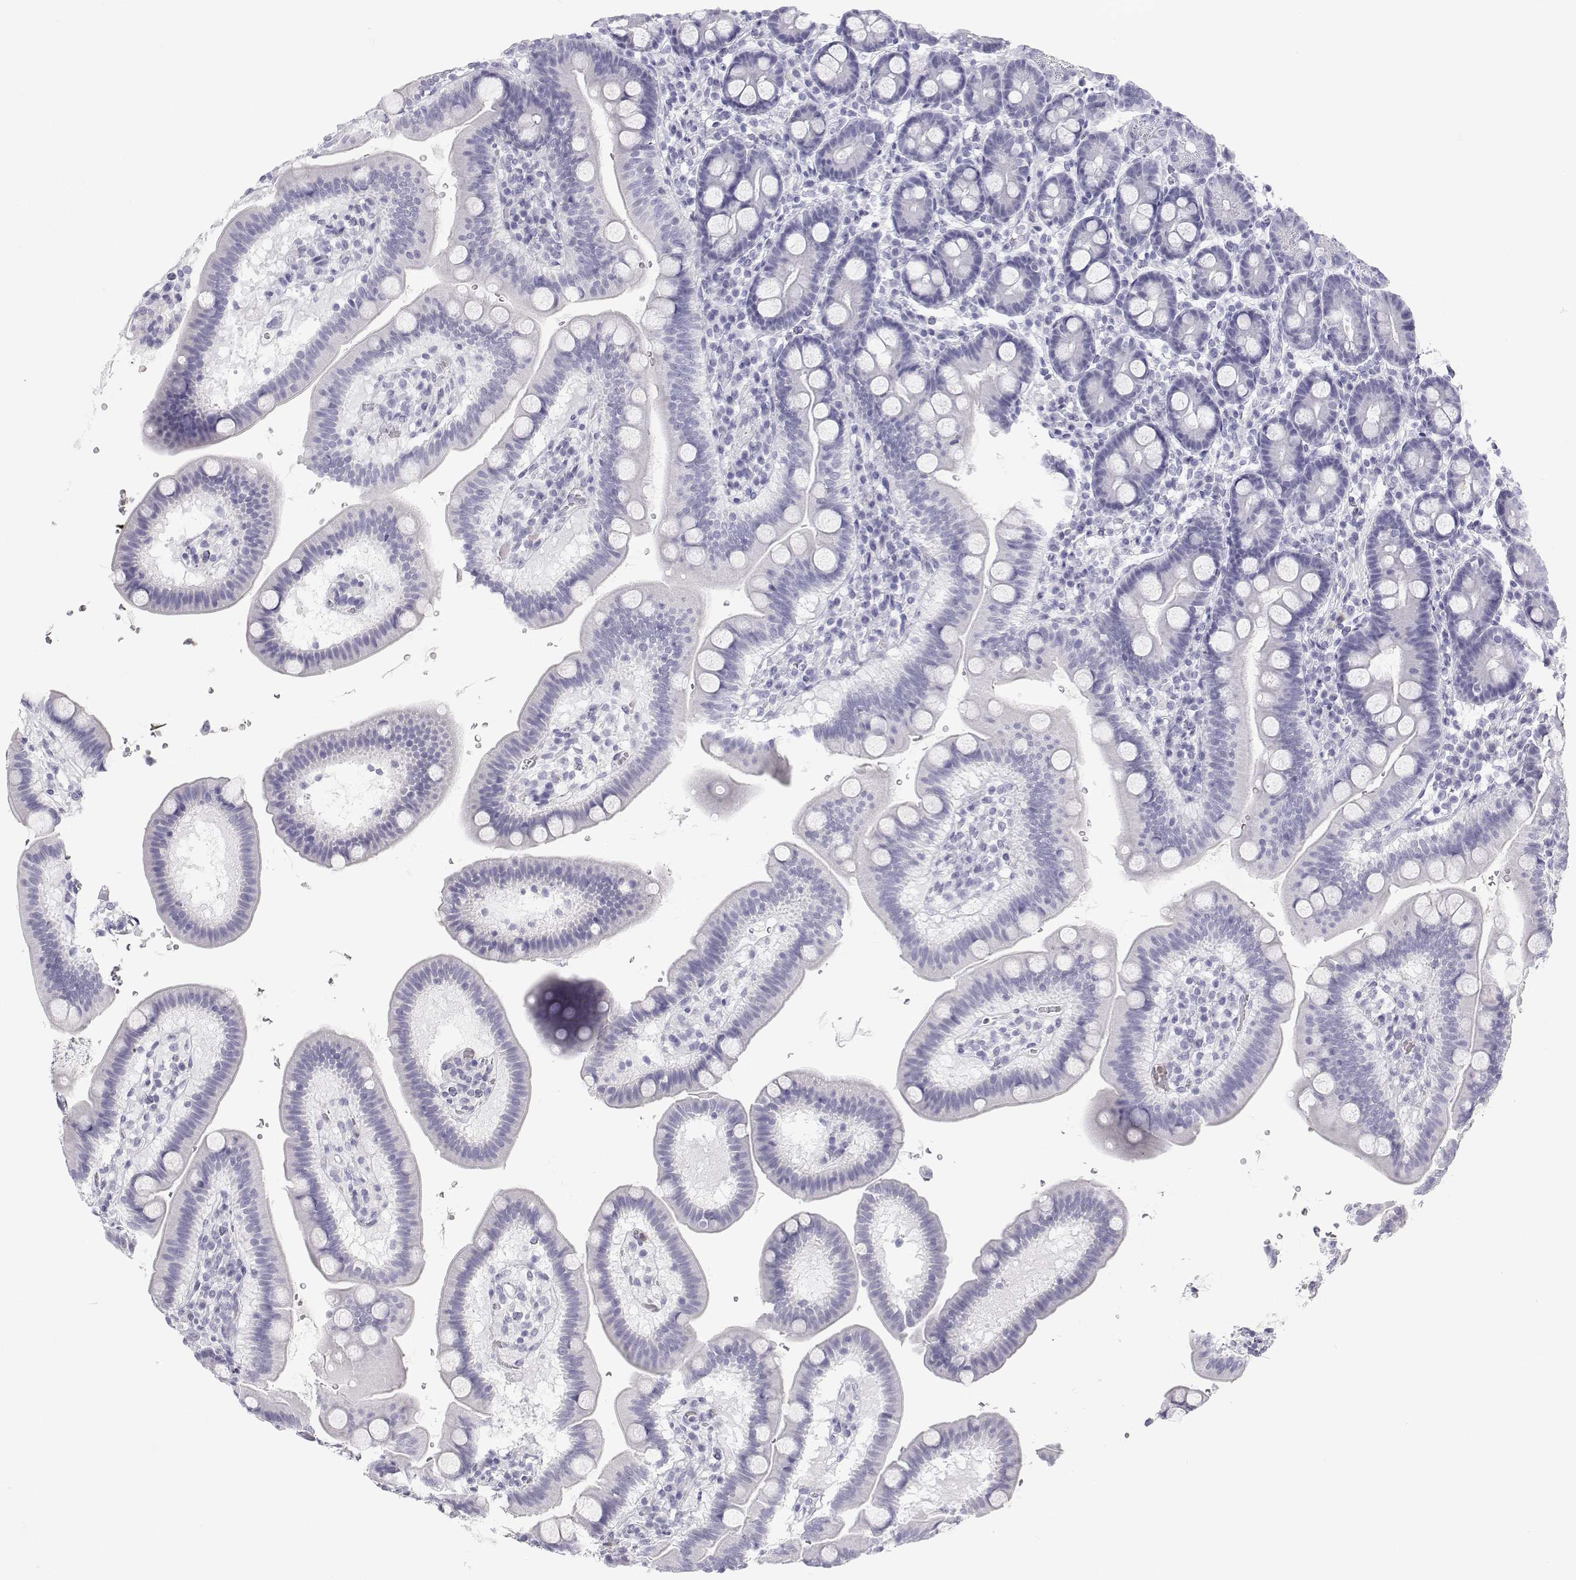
{"staining": {"intensity": "negative", "quantity": "none", "location": "none"}, "tissue": "duodenum", "cell_type": "Glandular cells", "image_type": "normal", "snomed": [{"axis": "morphology", "description": "Normal tissue, NOS"}, {"axis": "topography", "description": "Duodenum"}], "caption": "High power microscopy photomicrograph of an immunohistochemistry histopathology image of benign duodenum, revealing no significant staining in glandular cells. (DAB (3,3'-diaminobenzidine) IHC visualized using brightfield microscopy, high magnification).", "gene": "SFTPB", "patient": {"sex": "male", "age": 59}}